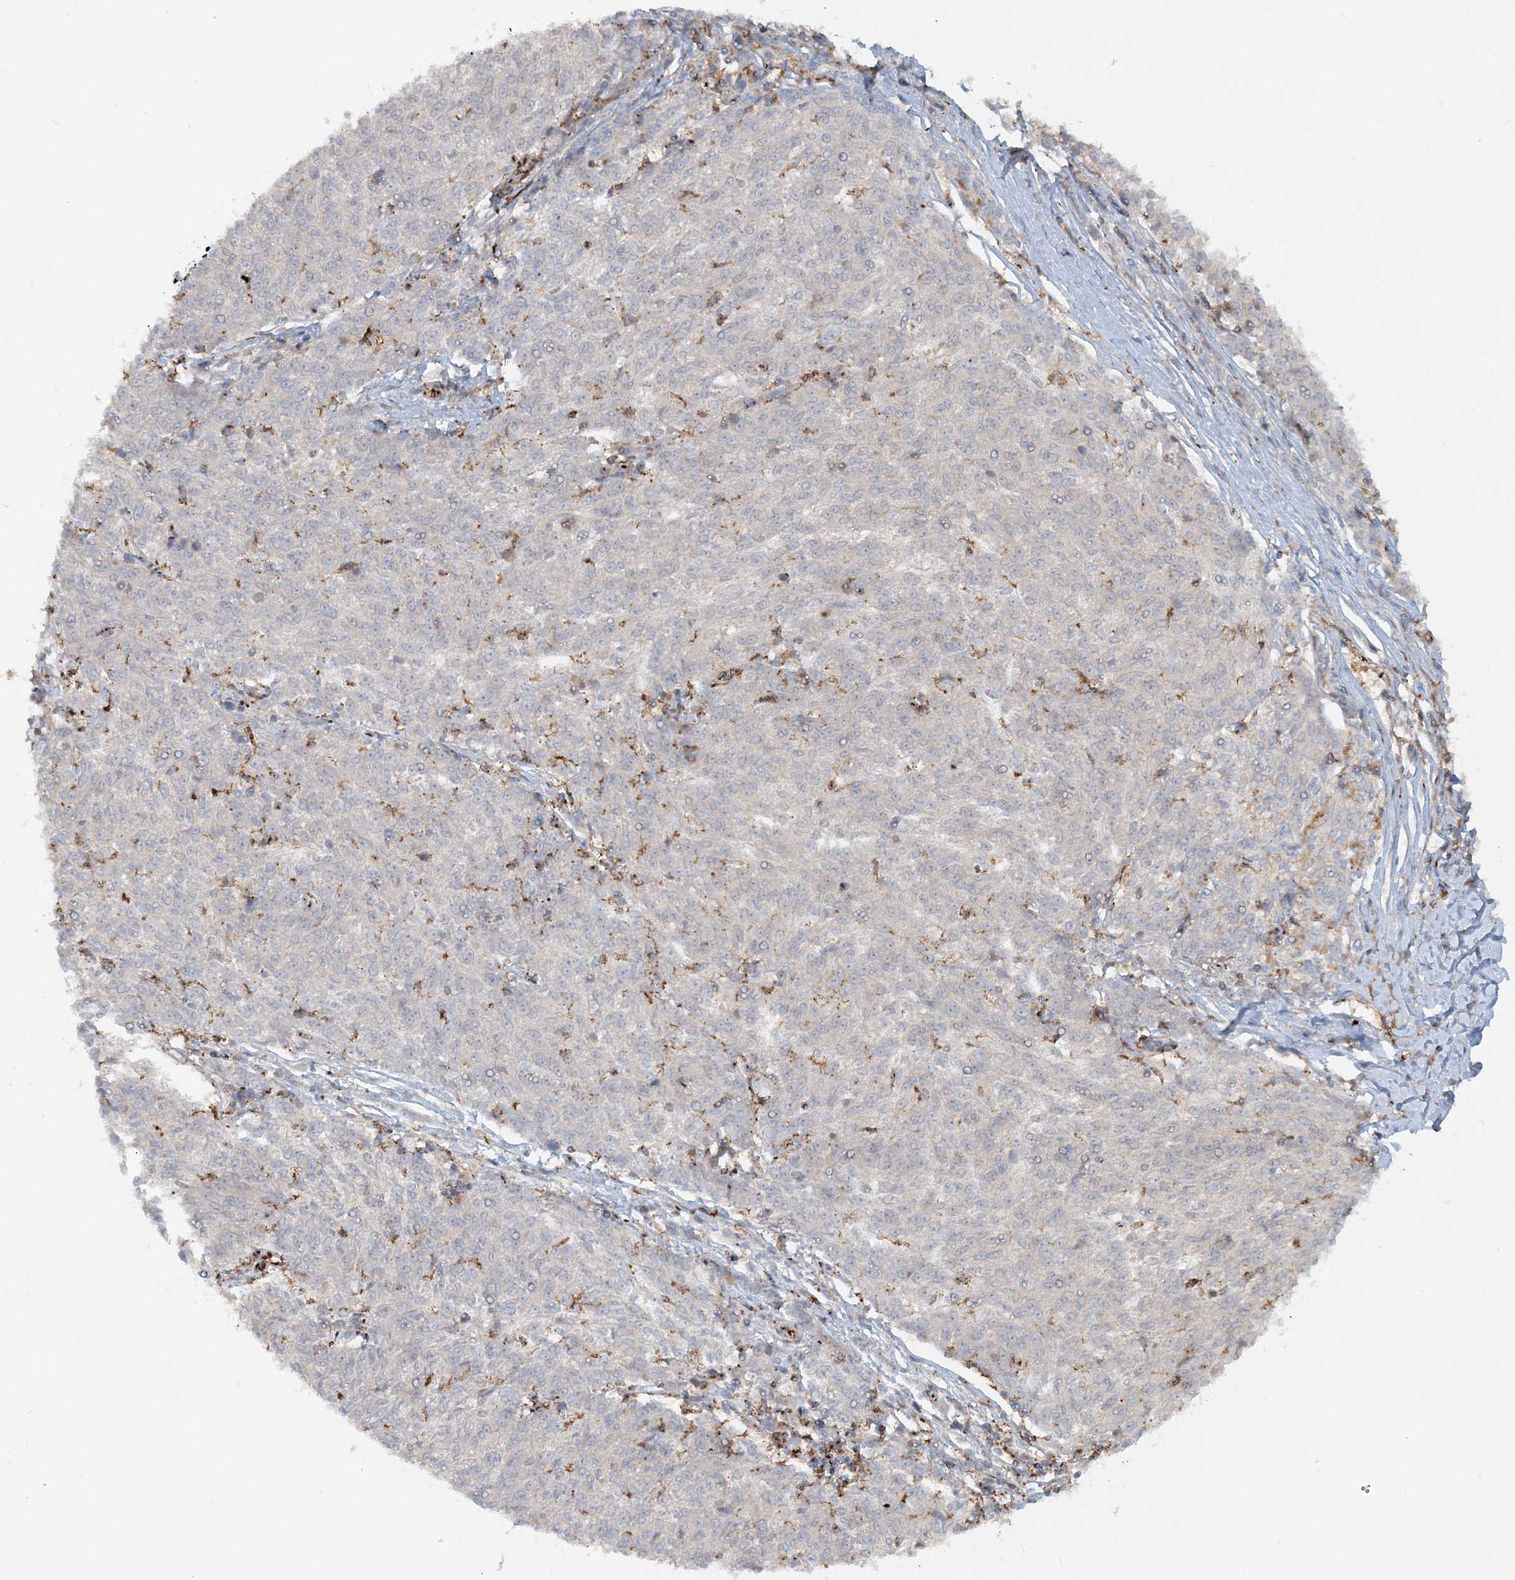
{"staining": {"intensity": "negative", "quantity": "none", "location": "none"}, "tissue": "melanoma", "cell_type": "Tumor cells", "image_type": "cancer", "snomed": [{"axis": "morphology", "description": "Malignant melanoma, NOS"}, {"axis": "topography", "description": "Skin"}], "caption": "An IHC histopathology image of melanoma is shown. There is no staining in tumor cells of melanoma. Nuclei are stained in blue.", "gene": "DSTN", "patient": {"sex": "female", "age": 72}}